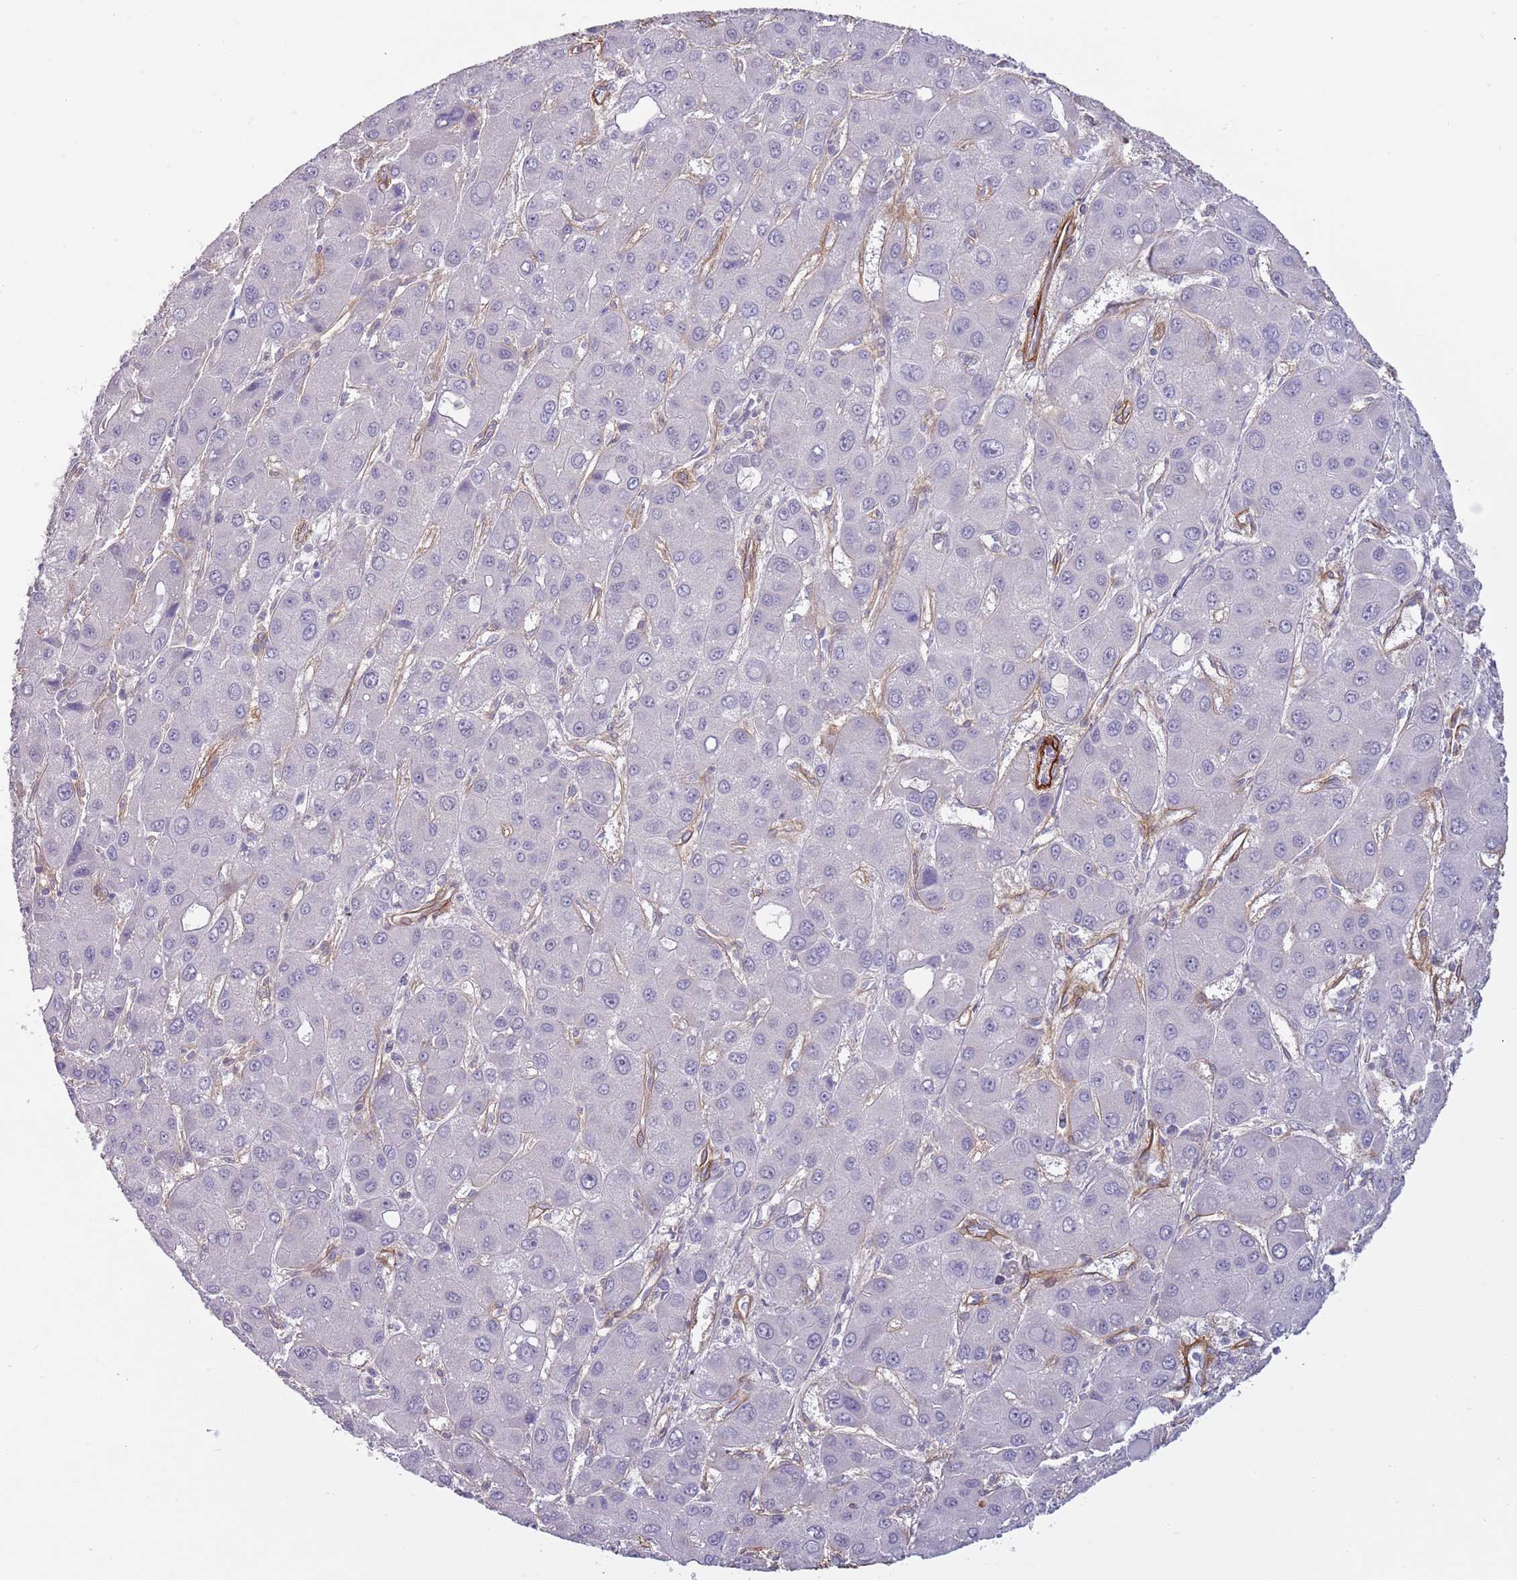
{"staining": {"intensity": "negative", "quantity": "none", "location": "none"}, "tissue": "liver cancer", "cell_type": "Tumor cells", "image_type": "cancer", "snomed": [{"axis": "morphology", "description": "Carcinoma, Hepatocellular, NOS"}, {"axis": "topography", "description": "Liver"}], "caption": "An immunohistochemistry photomicrograph of liver hepatocellular carcinoma is shown. There is no staining in tumor cells of liver hepatocellular carcinoma. (Stains: DAB immunohistochemistry (IHC) with hematoxylin counter stain, Microscopy: brightfield microscopy at high magnification).", "gene": "TINAGL1", "patient": {"sex": "male", "age": 55}}